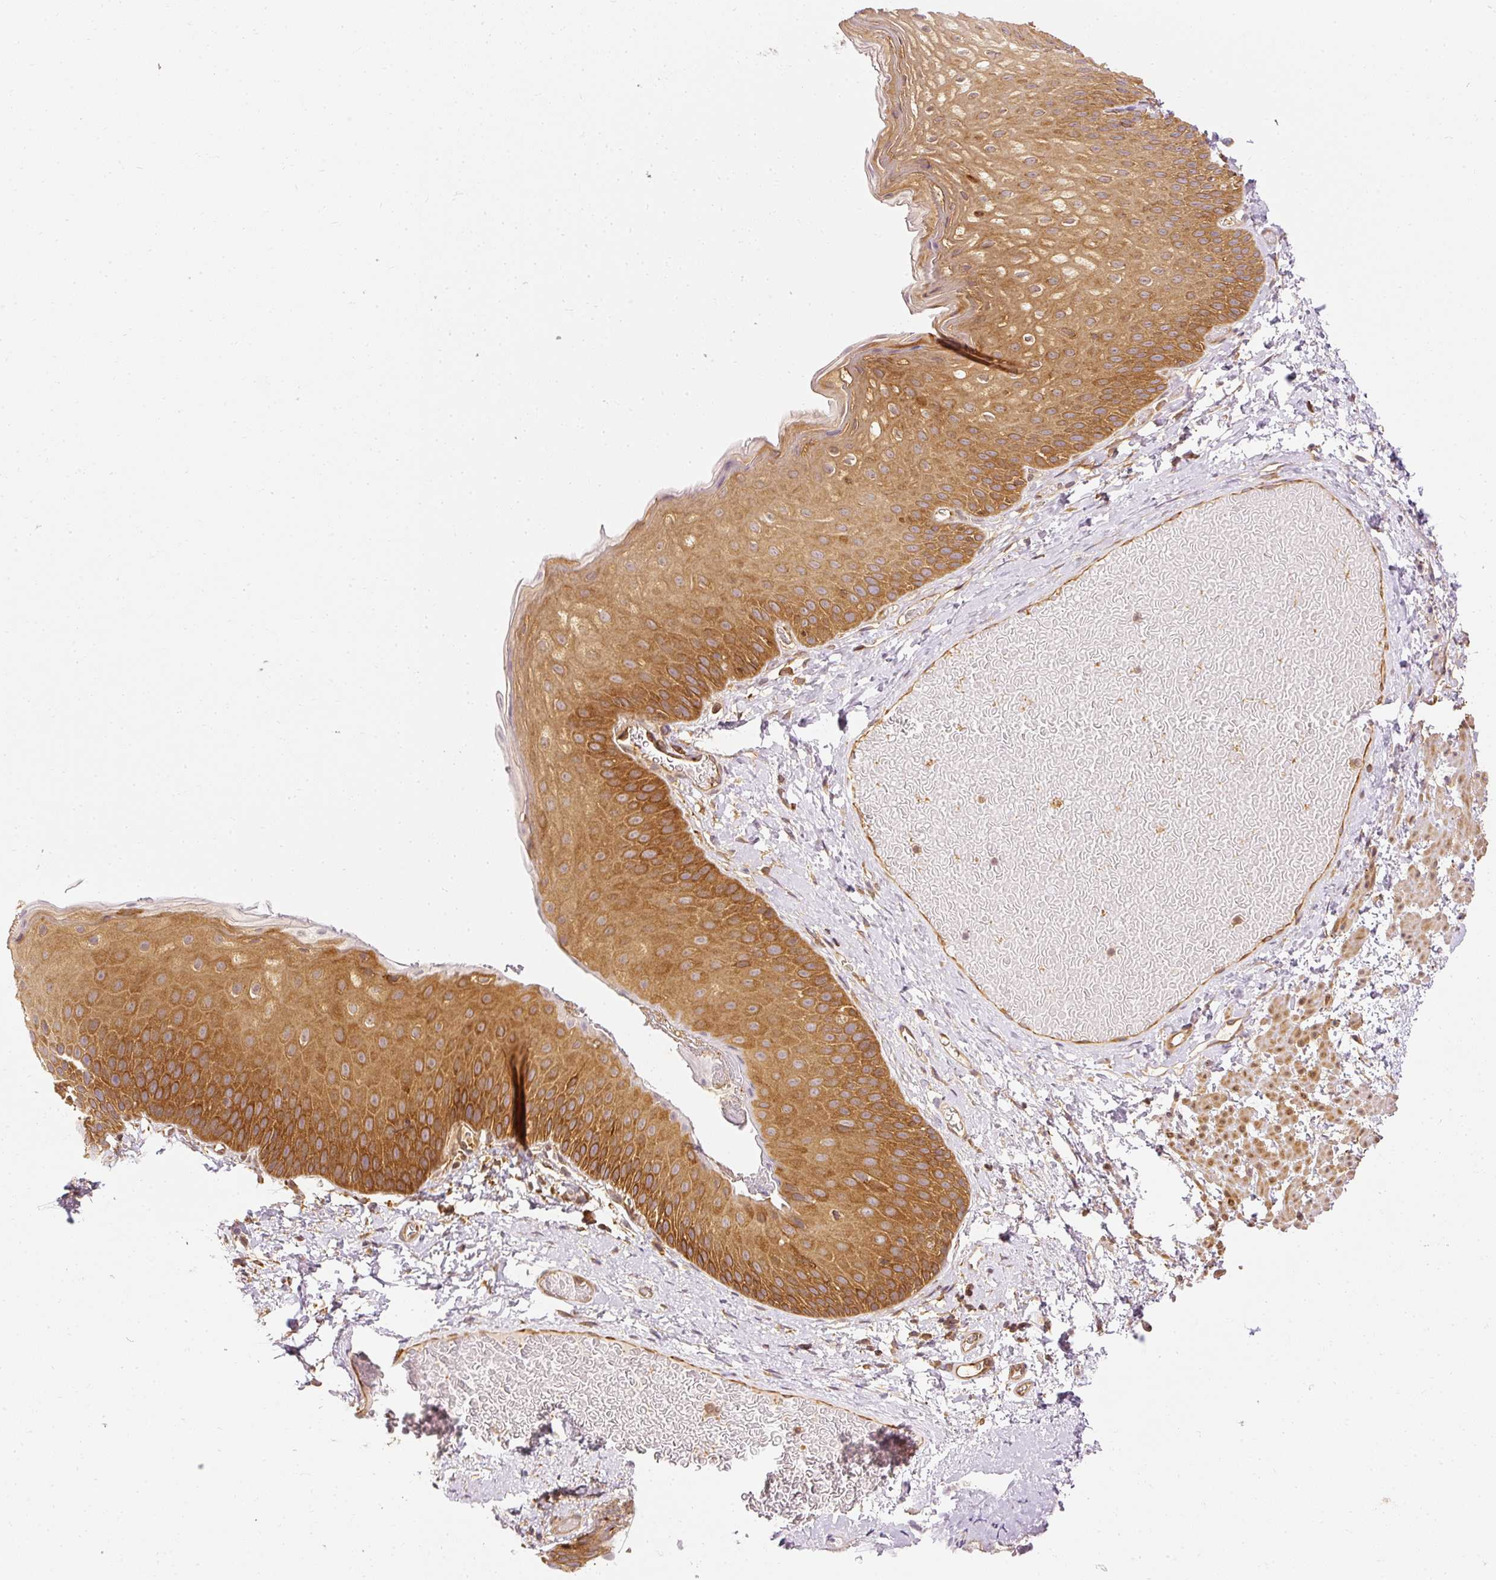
{"staining": {"intensity": "strong", "quantity": "25%-75%", "location": "cytoplasmic/membranous"}, "tissue": "skin", "cell_type": "Epidermal cells", "image_type": "normal", "snomed": [{"axis": "morphology", "description": "Normal tissue, NOS"}, {"axis": "topography", "description": "Anal"}], "caption": "Approximately 25%-75% of epidermal cells in benign skin exhibit strong cytoplasmic/membranous protein staining as visualized by brown immunohistochemical staining.", "gene": "ARMH3", "patient": {"sex": "female", "age": 40}}